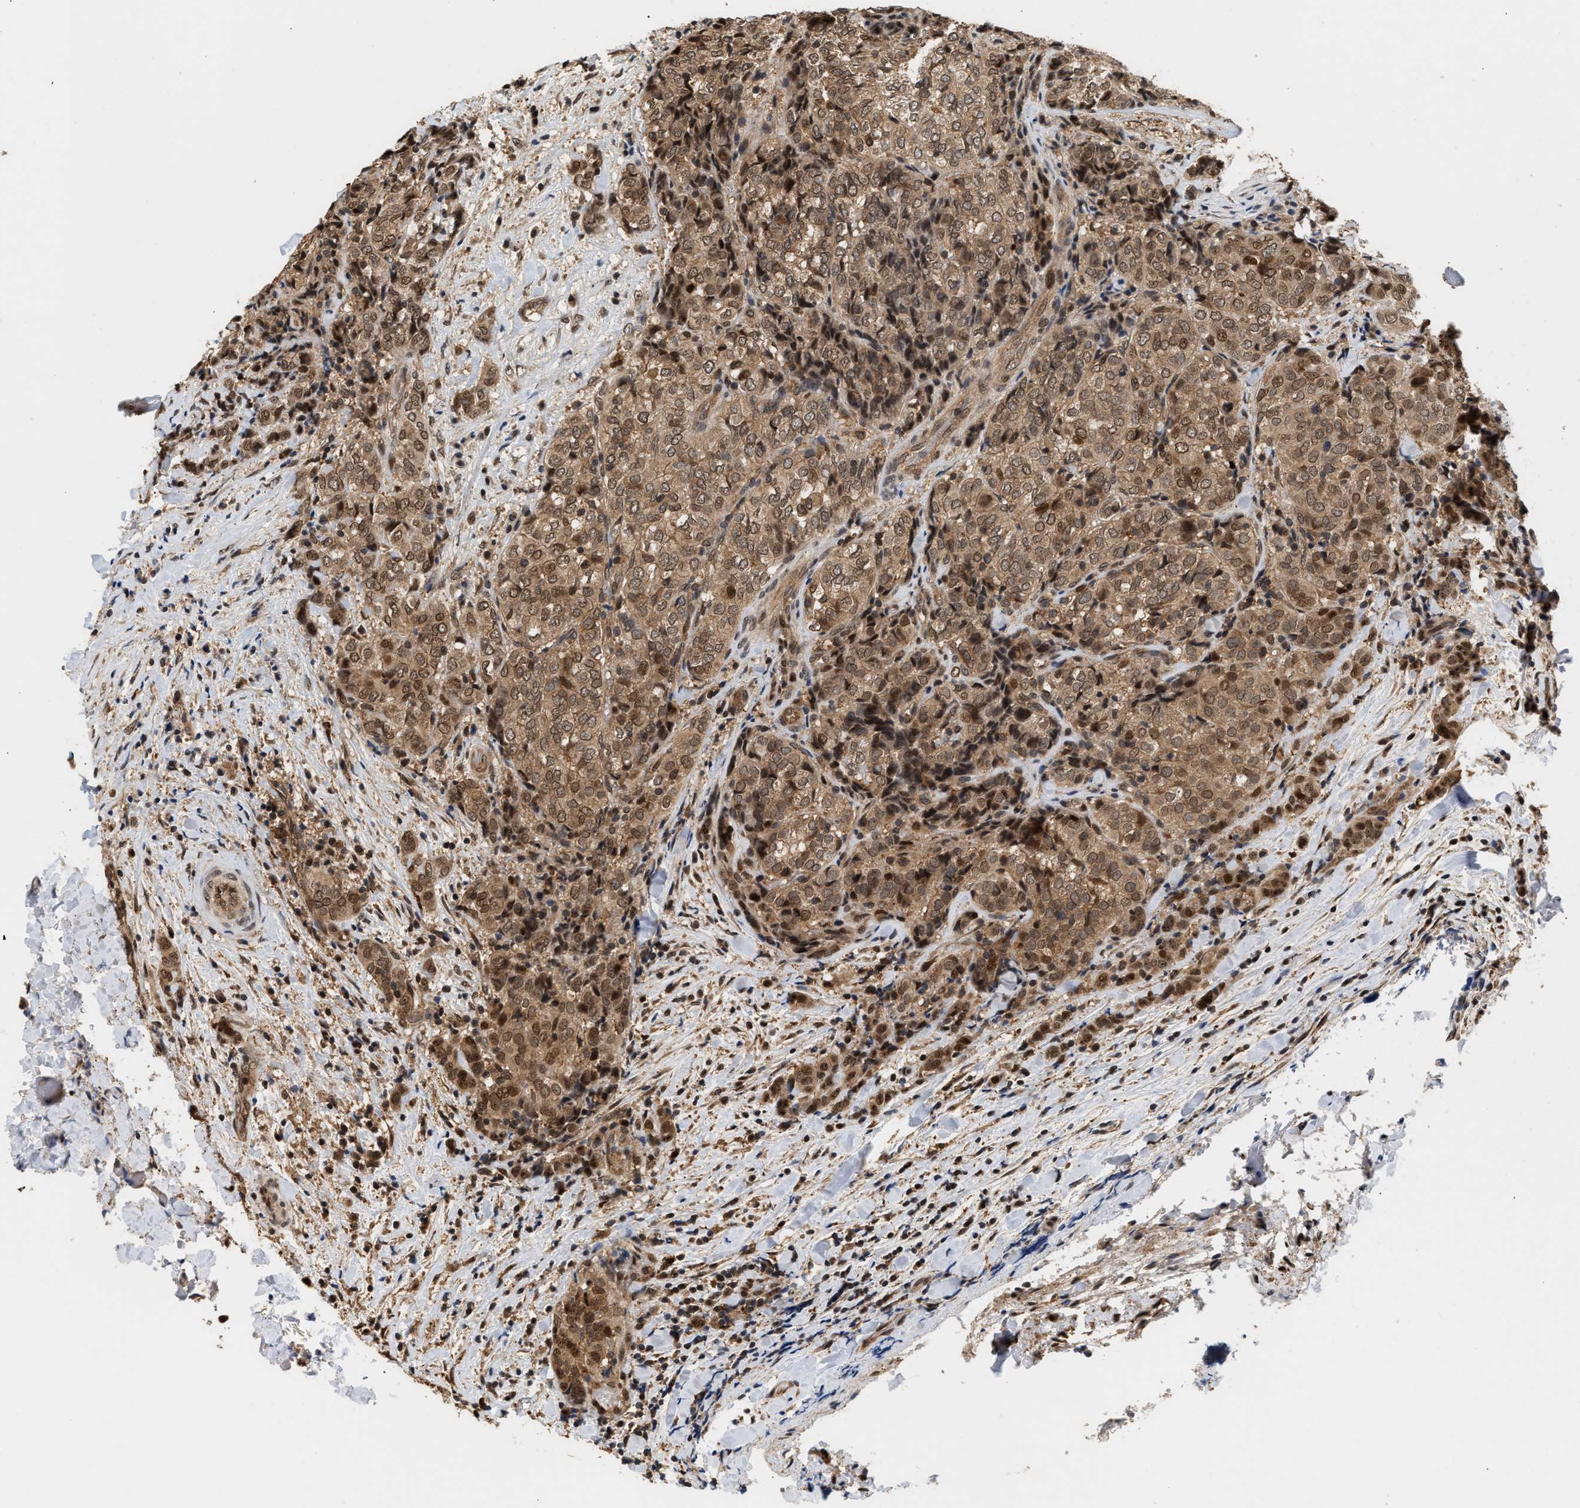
{"staining": {"intensity": "moderate", "quantity": ">75%", "location": "cytoplasmic/membranous,nuclear"}, "tissue": "thyroid cancer", "cell_type": "Tumor cells", "image_type": "cancer", "snomed": [{"axis": "morphology", "description": "Normal tissue, NOS"}, {"axis": "morphology", "description": "Papillary adenocarcinoma, NOS"}, {"axis": "topography", "description": "Thyroid gland"}], "caption": "High-magnification brightfield microscopy of papillary adenocarcinoma (thyroid) stained with DAB (3,3'-diaminobenzidine) (brown) and counterstained with hematoxylin (blue). tumor cells exhibit moderate cytoplasmic/membranous and nuclear positivity is present in approximately>75% of cells.", "gene": "ABHD5", "patient": {"sex": "female", "age": 30}}